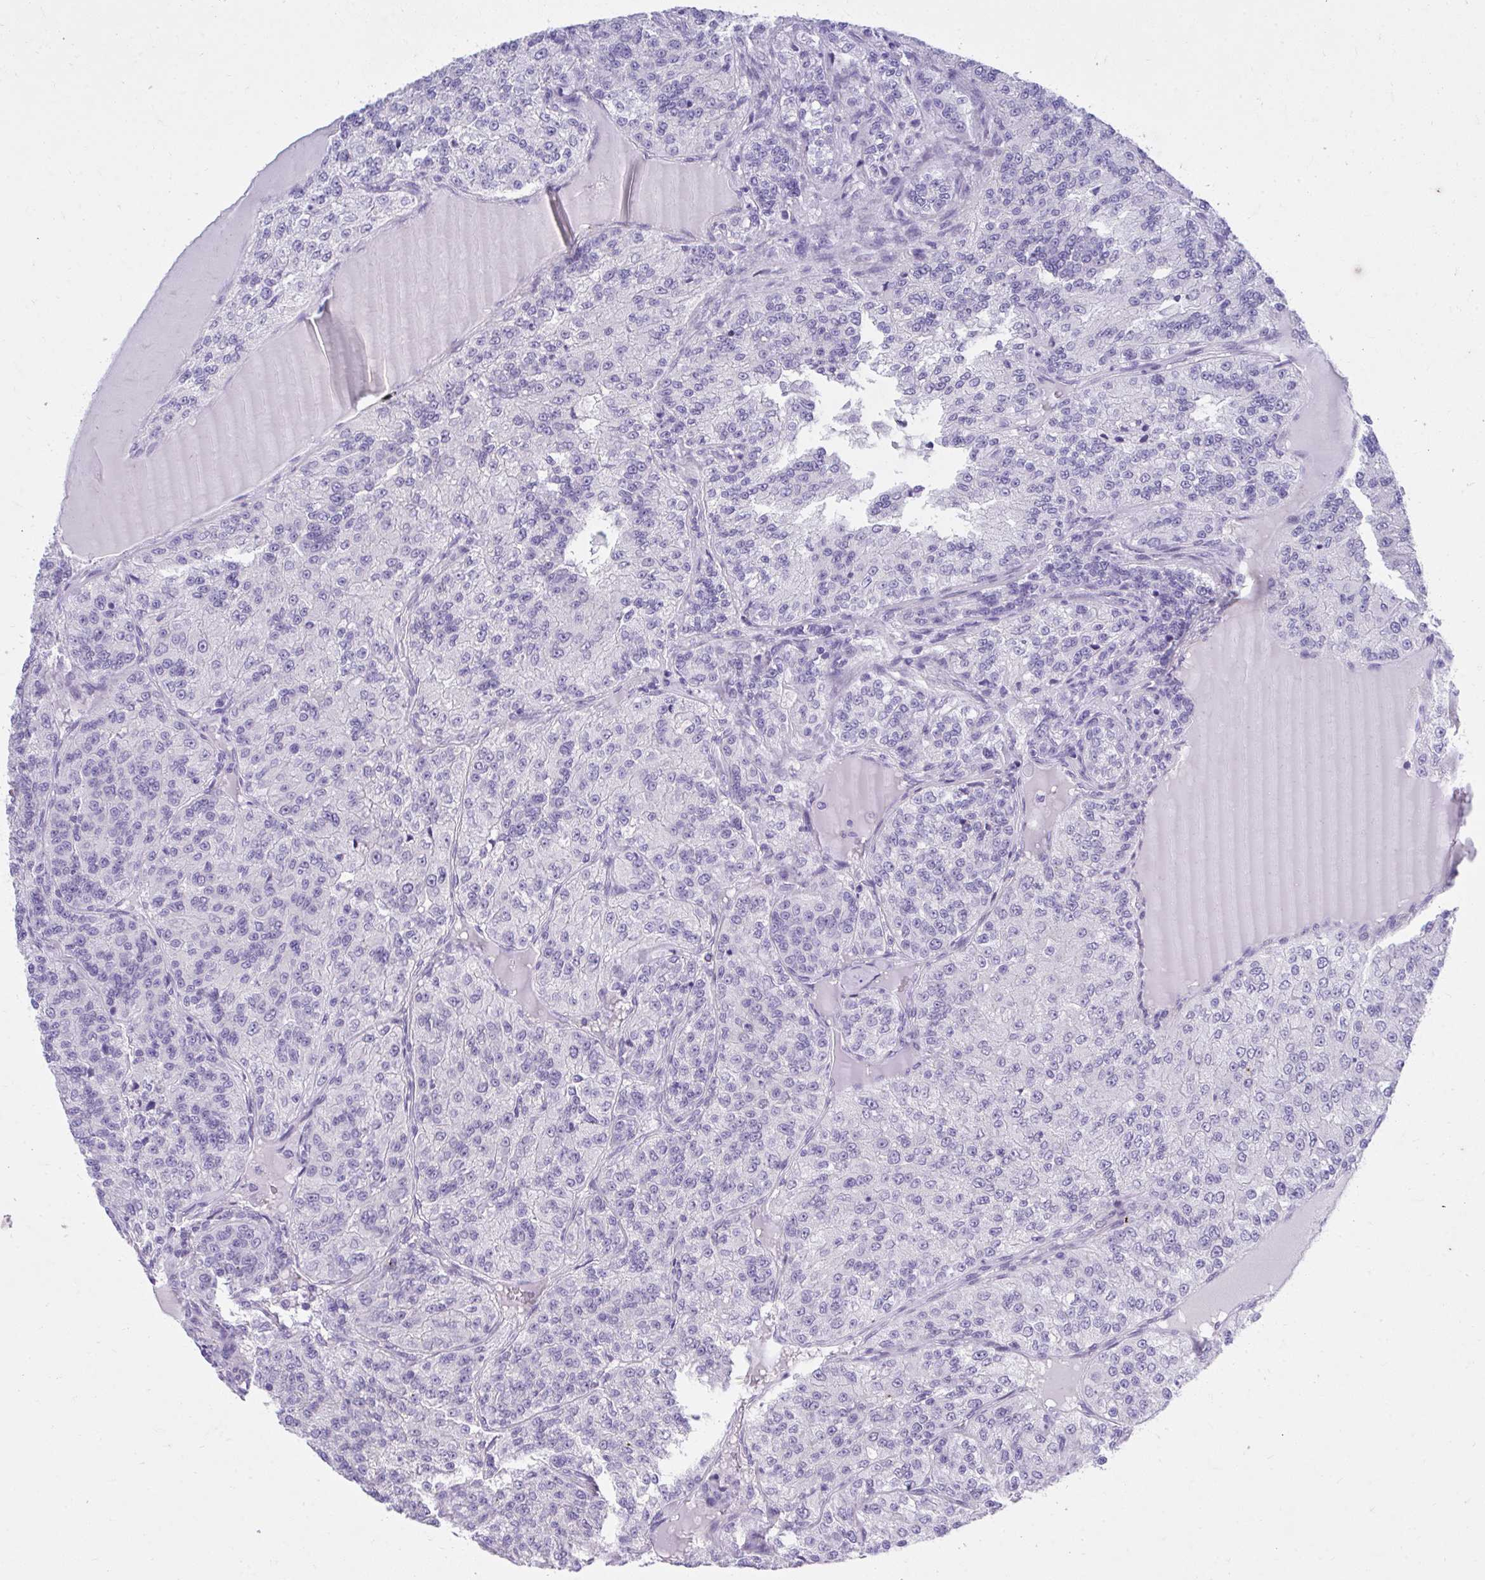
{"staining": {"intensity": "negative", "quantity": "none", "location": "none"}, "tissue": "renal cancer", "cell_type": "Tumor cells", "image_type": "cancer", "snomed": [{"axis": "morphology", "description": "Adenocarcinoma, NOS"}, {"axis": "topography", "description": "Kidney"}], "caption": "Image shows no protein staining in tumor cells of adenocarcinoma (renal) tissue.", "gene": "KLK1", "patient": {"sex": "female", "age": 63}}